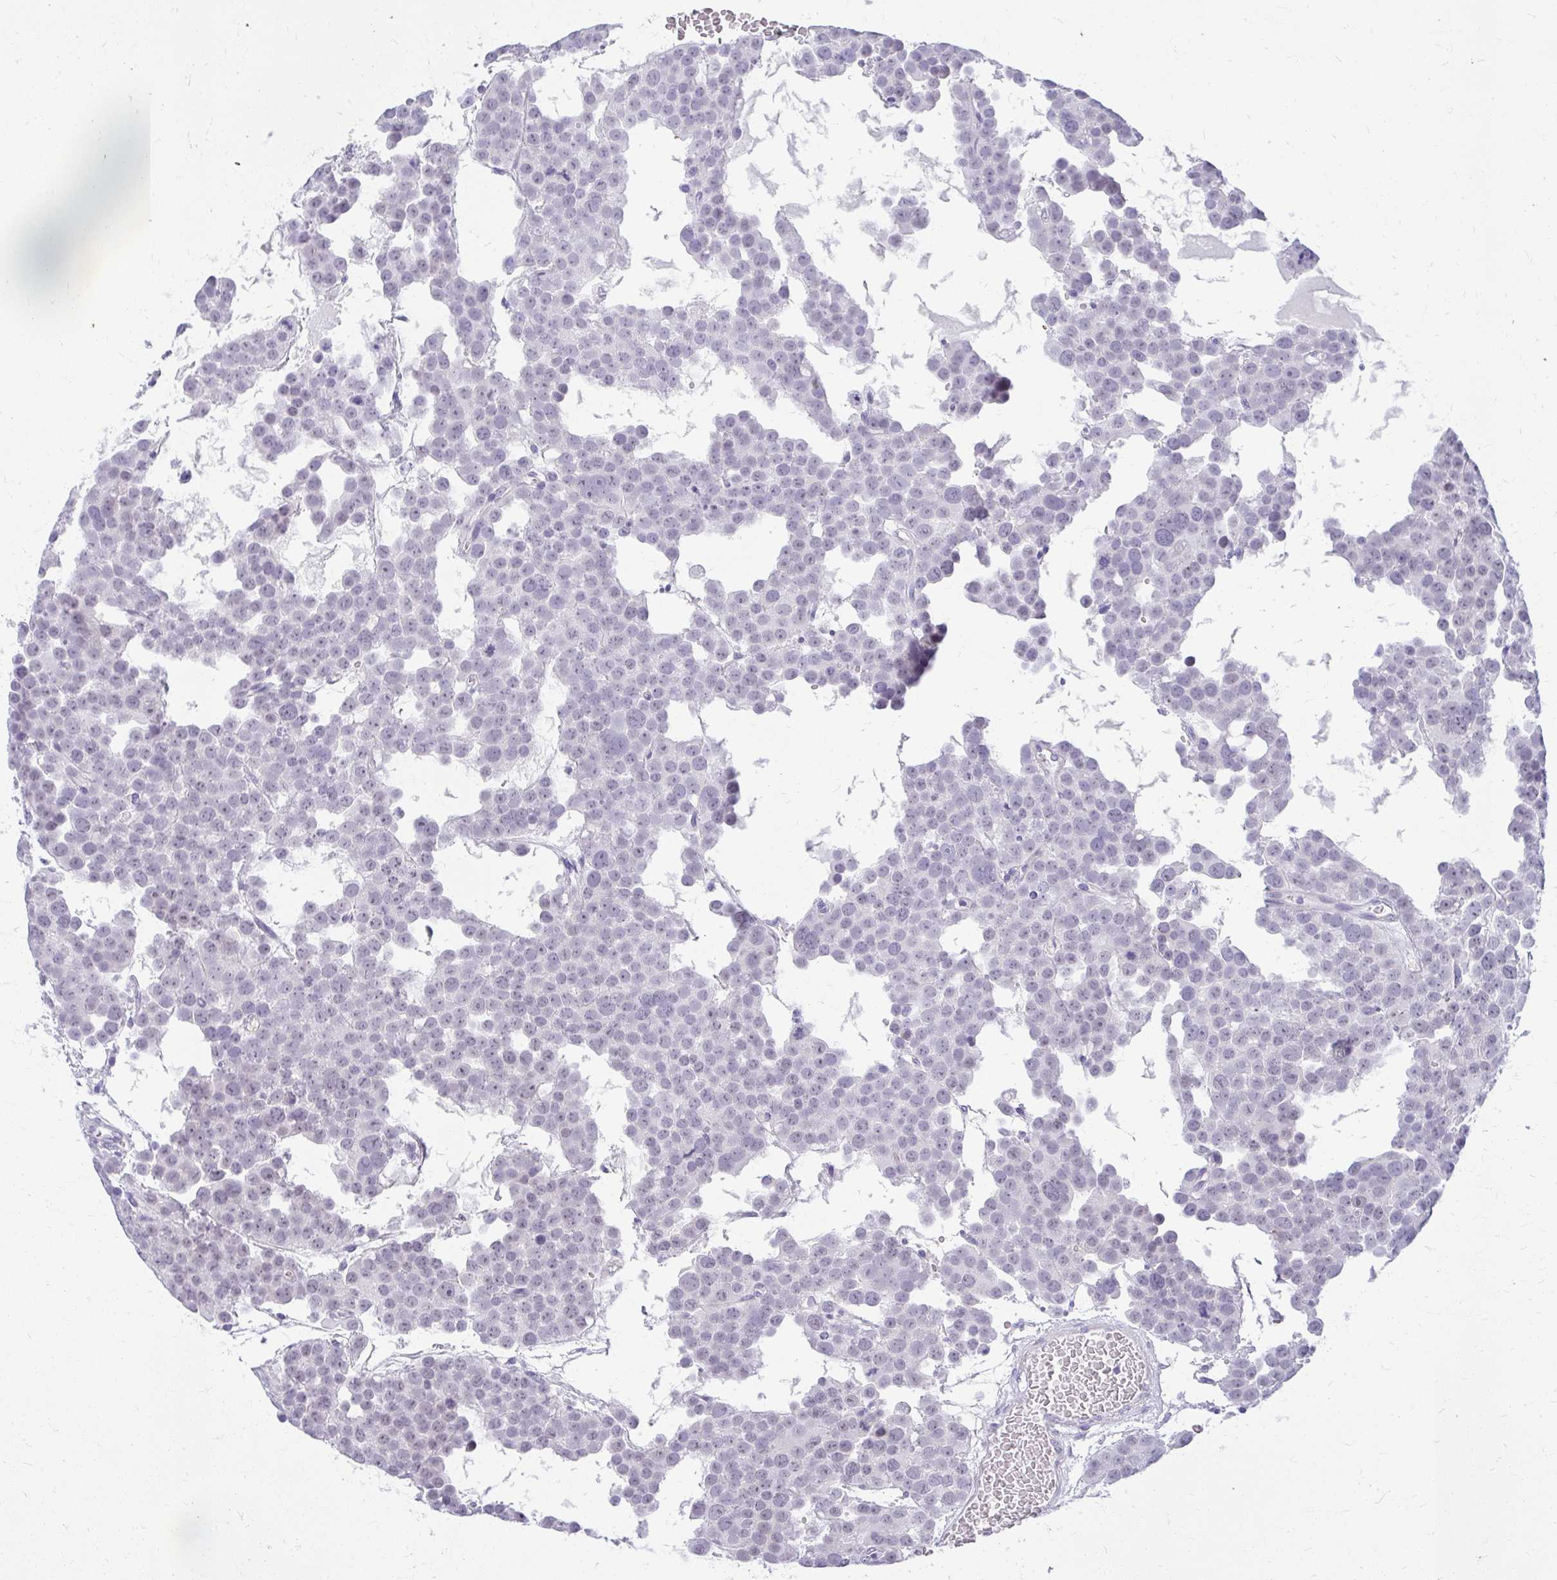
{"staining": {"intensity": "negative", "quantity": "none", "location": "none"}, "tissue": "testis cancer", "cell_type": "Tumor cells", "image_type": "cancer", "snomed": [{"axis": "morphology", "description": "Seminoma, NOS"}, {"axis": "topography", "description": "Testis"}], "caption": "A photomicrograph of human testis seminoma is negative for staining in tumor cells. The staining is performed using DAB brown chromogen with nuclei counter-stained in using hematoxylin.", "gene": "TEX33", "patient": {"sex": "male", "age": 71}}